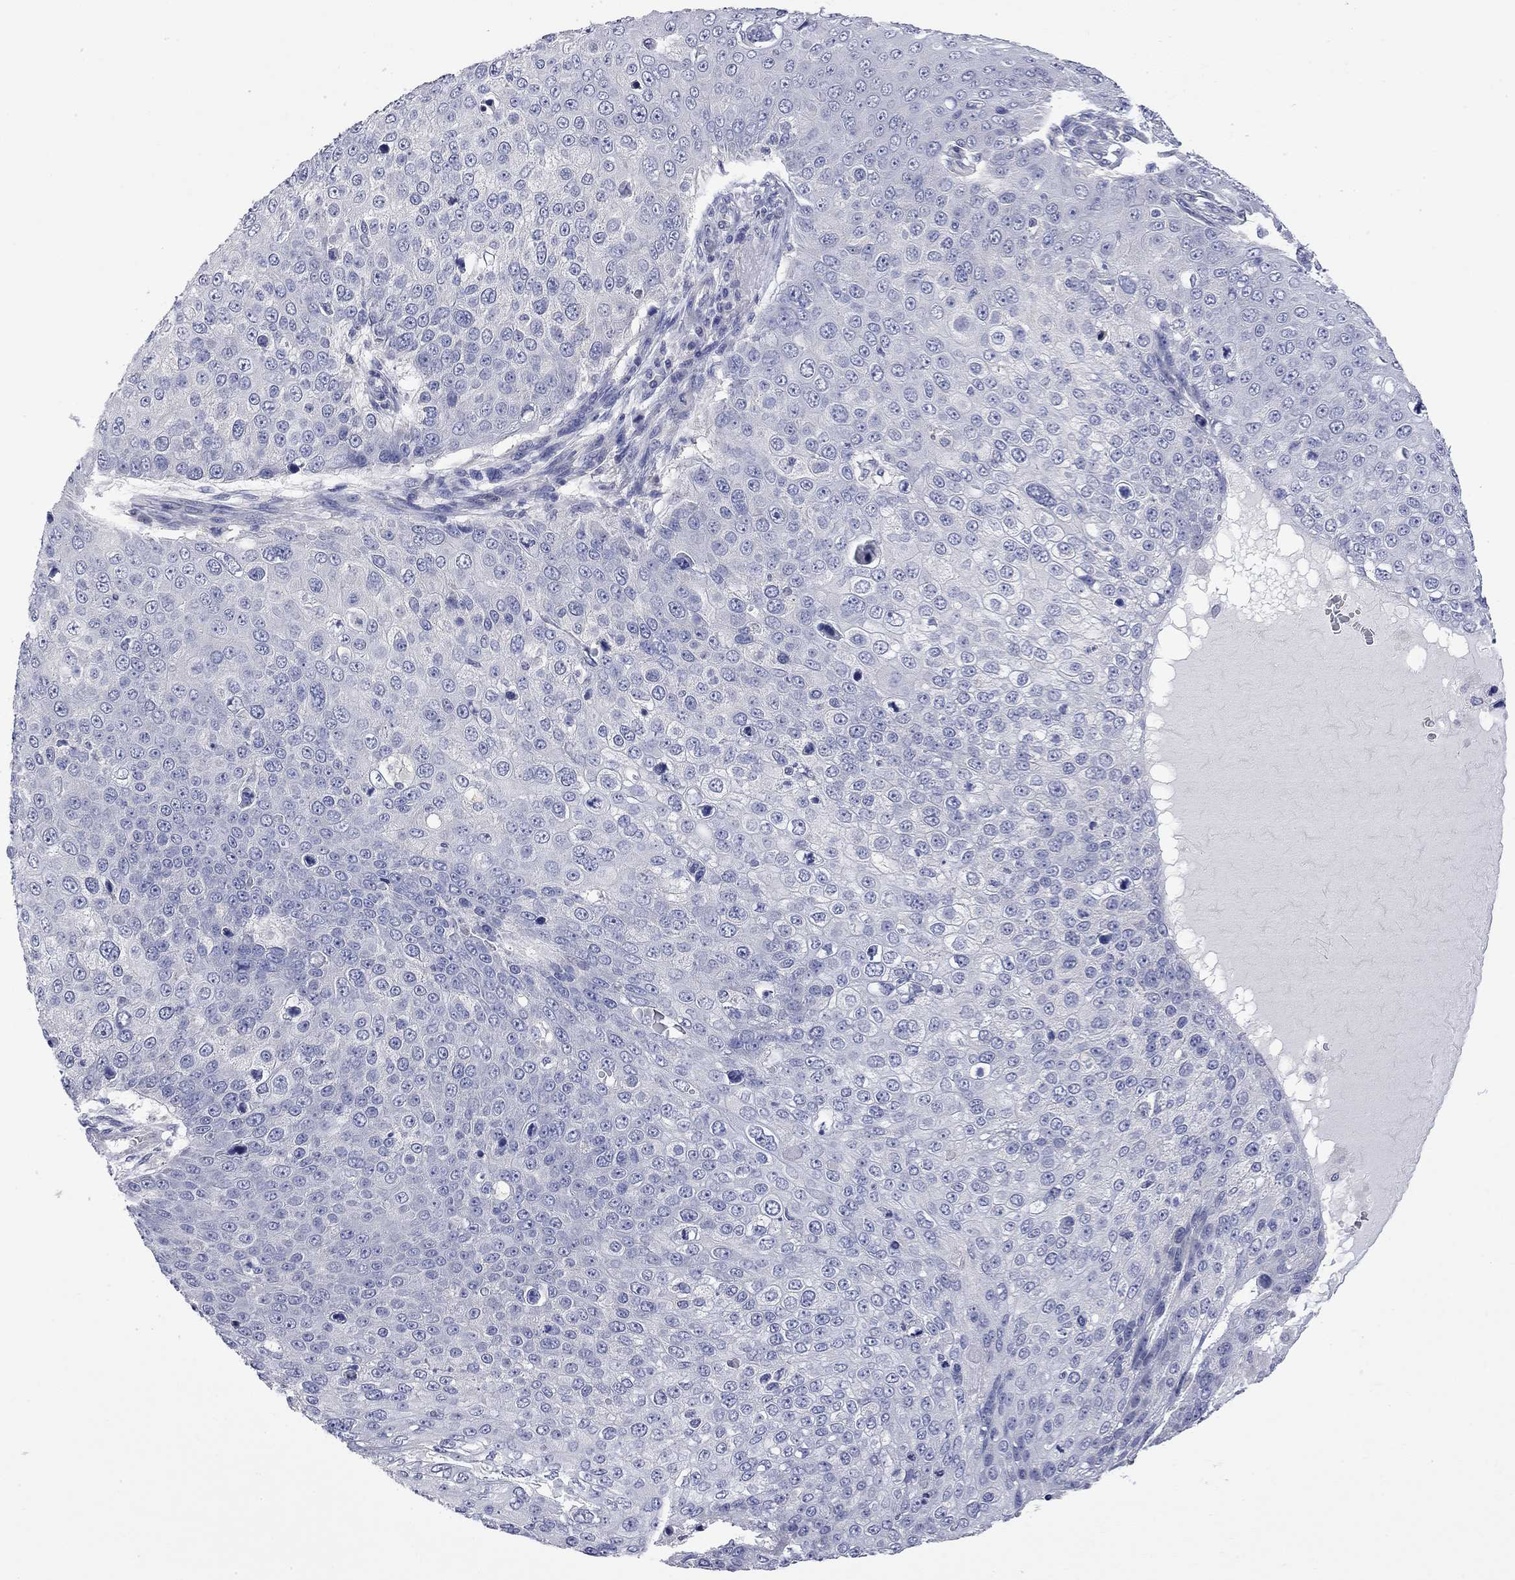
{"staining": {"intensity": "negative", "quantity": "none", "location": "none"}, "tissue": "skin cancer", "cell_type": "Tumor cells", "image_type": "cancer", "snomed": [{"axis": "morphology", "description": "Squamous cell carcinoma, NOS"}, {"axis": "topography", "description": "Skin"}], "caption": "The immunohistochemistry (IHC) histopathology image has no significant staining in tumor cells of skin cancer tissue.", "gene": "ABCB4", "patient": {"sex": "male", "age": 71}}